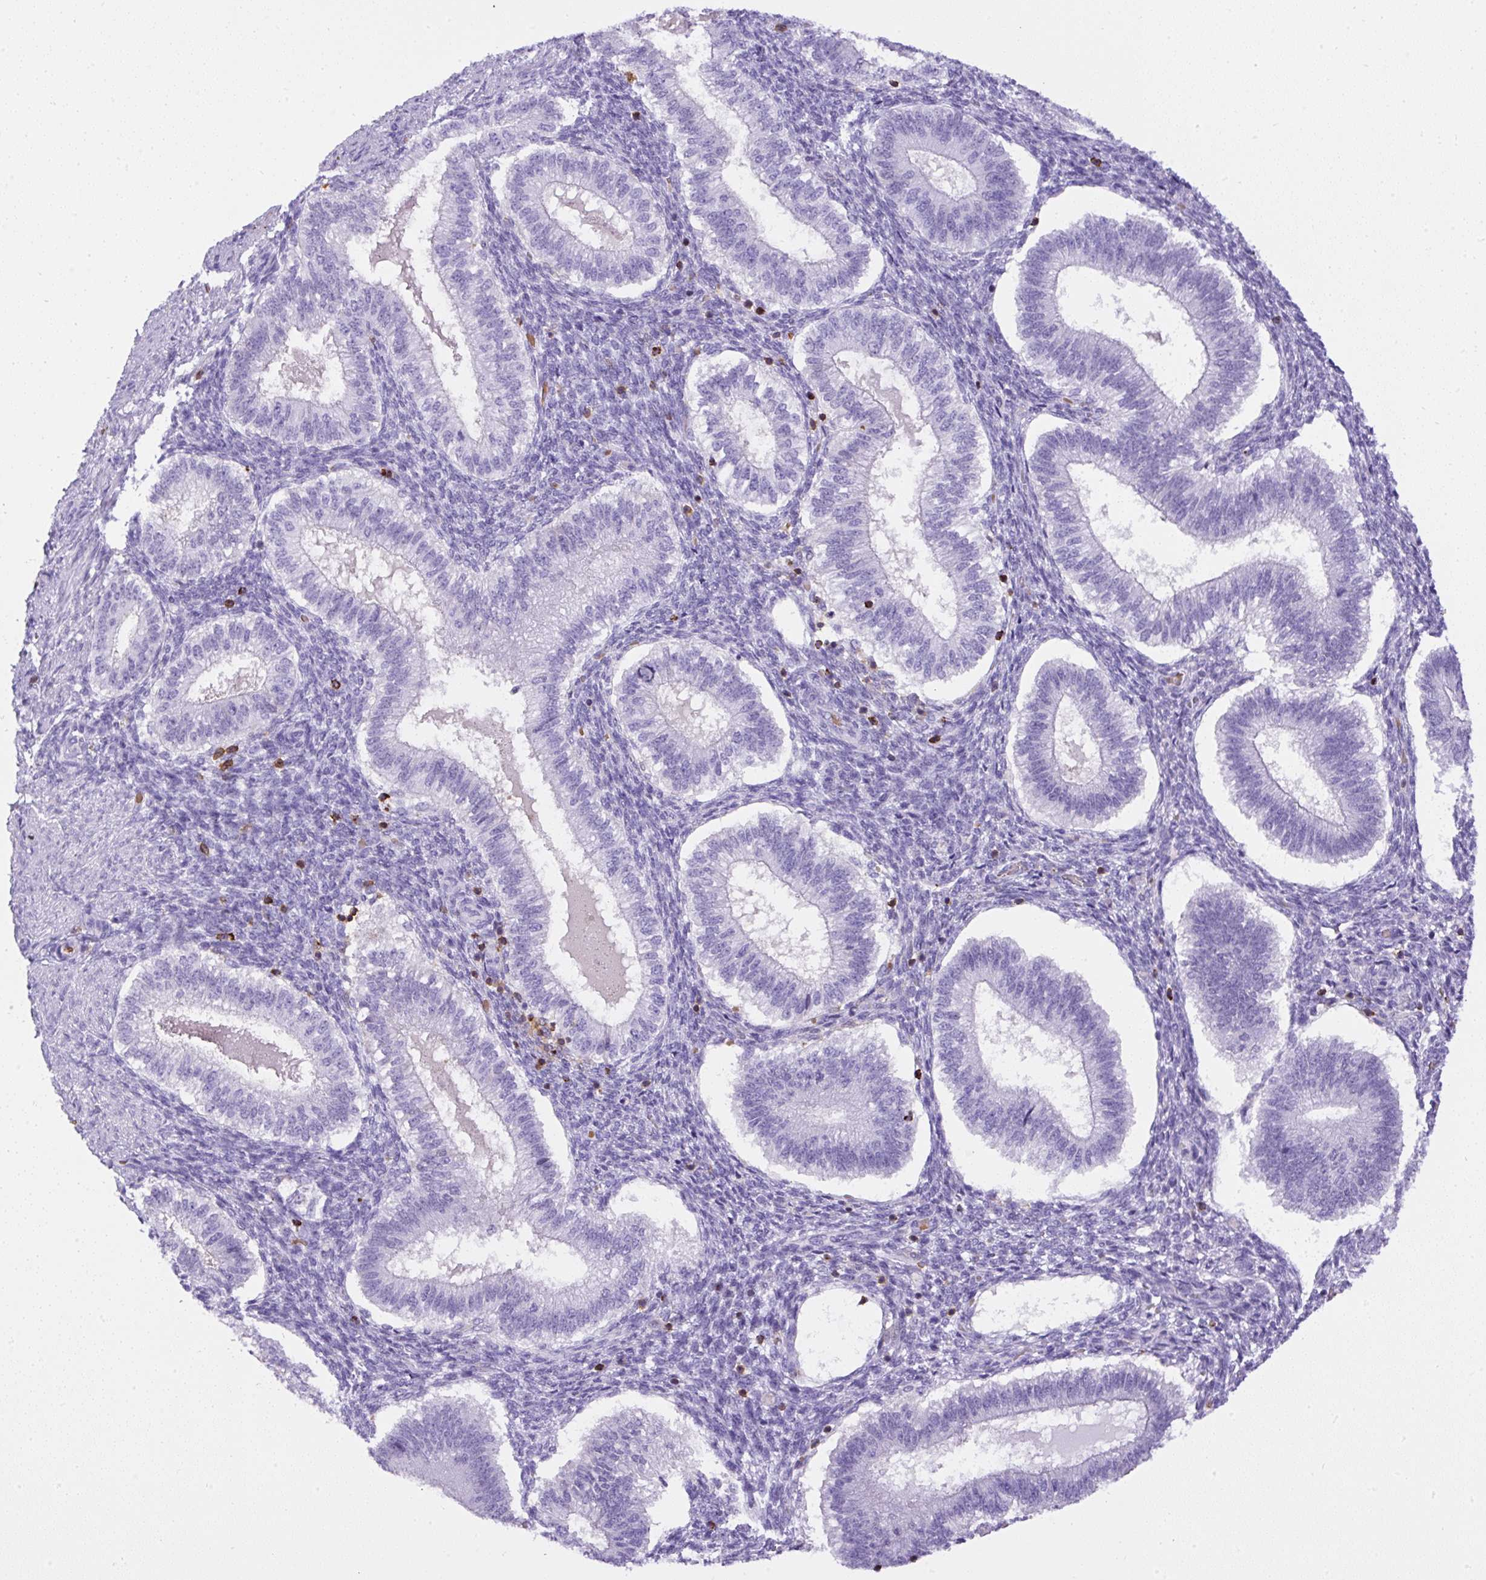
{"staining": {"intensity": "negative", "quantity": "none", "location": "none"}, "tissue": "endometrium", "cell_type": "Cells in endometrial stroma", "image_type": "normal", "snomed": [{"axis": "morphology", "description": "Normal tissue, NOS"}, {"axis": "topography", "description": "Endometrium"}], "caption": "This micrograph is of normal endometrium stained with immunohistochemistry (IHC) to label a protein in brown with the nuclei are counter-stained blue. There is no positivity in cells in endometrial stroma. The staining was performed using DAB to visualize the protein expression in brown, while the nuclei were stained in blue with hematoxylin (Magnification: 20x).", "gene": "FAM228B", "patient": {"sex": "female", "age": 25}}